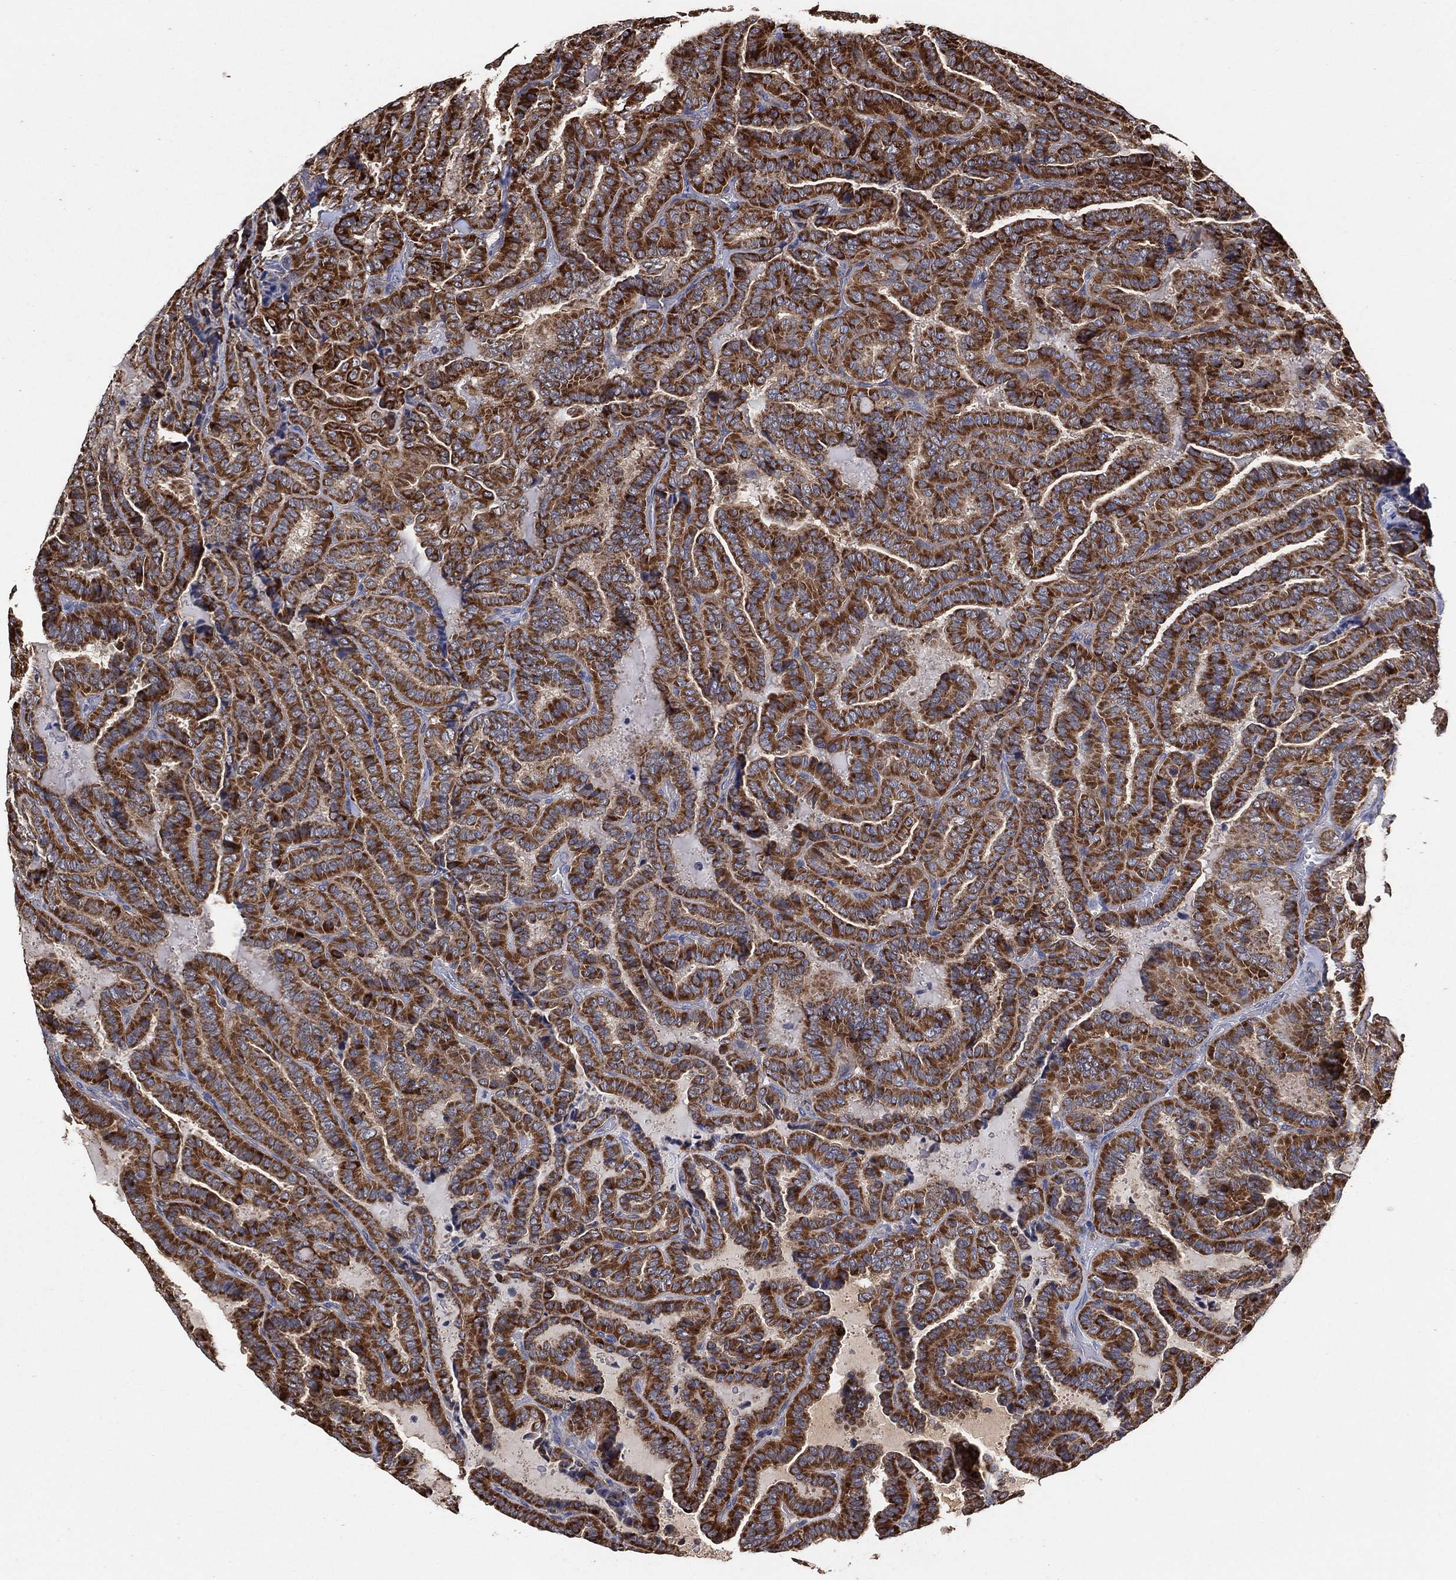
{"staining": {"intensity": "strong", "quantity": ">75%", "location": "cytoplasmic/membranous"}, "tissue": "thyroid cancer", "cell_type": "Tumor cells", "image_type": "cancer", "snomed": [{"axis": "morphology", "description": "Papillary adenocarcinoma, NOS"}, {"axis": "topography", "description": "Thyroid gland"}], "caption": "Protein staining of papillary adenocarcinoma (thyroid) tissue displays strong cytoplasmic/membranous positivity in approximately >75% of tumor cells.", "gene": "LIMD1", "patient": {"sex": "female", "age": 39}}